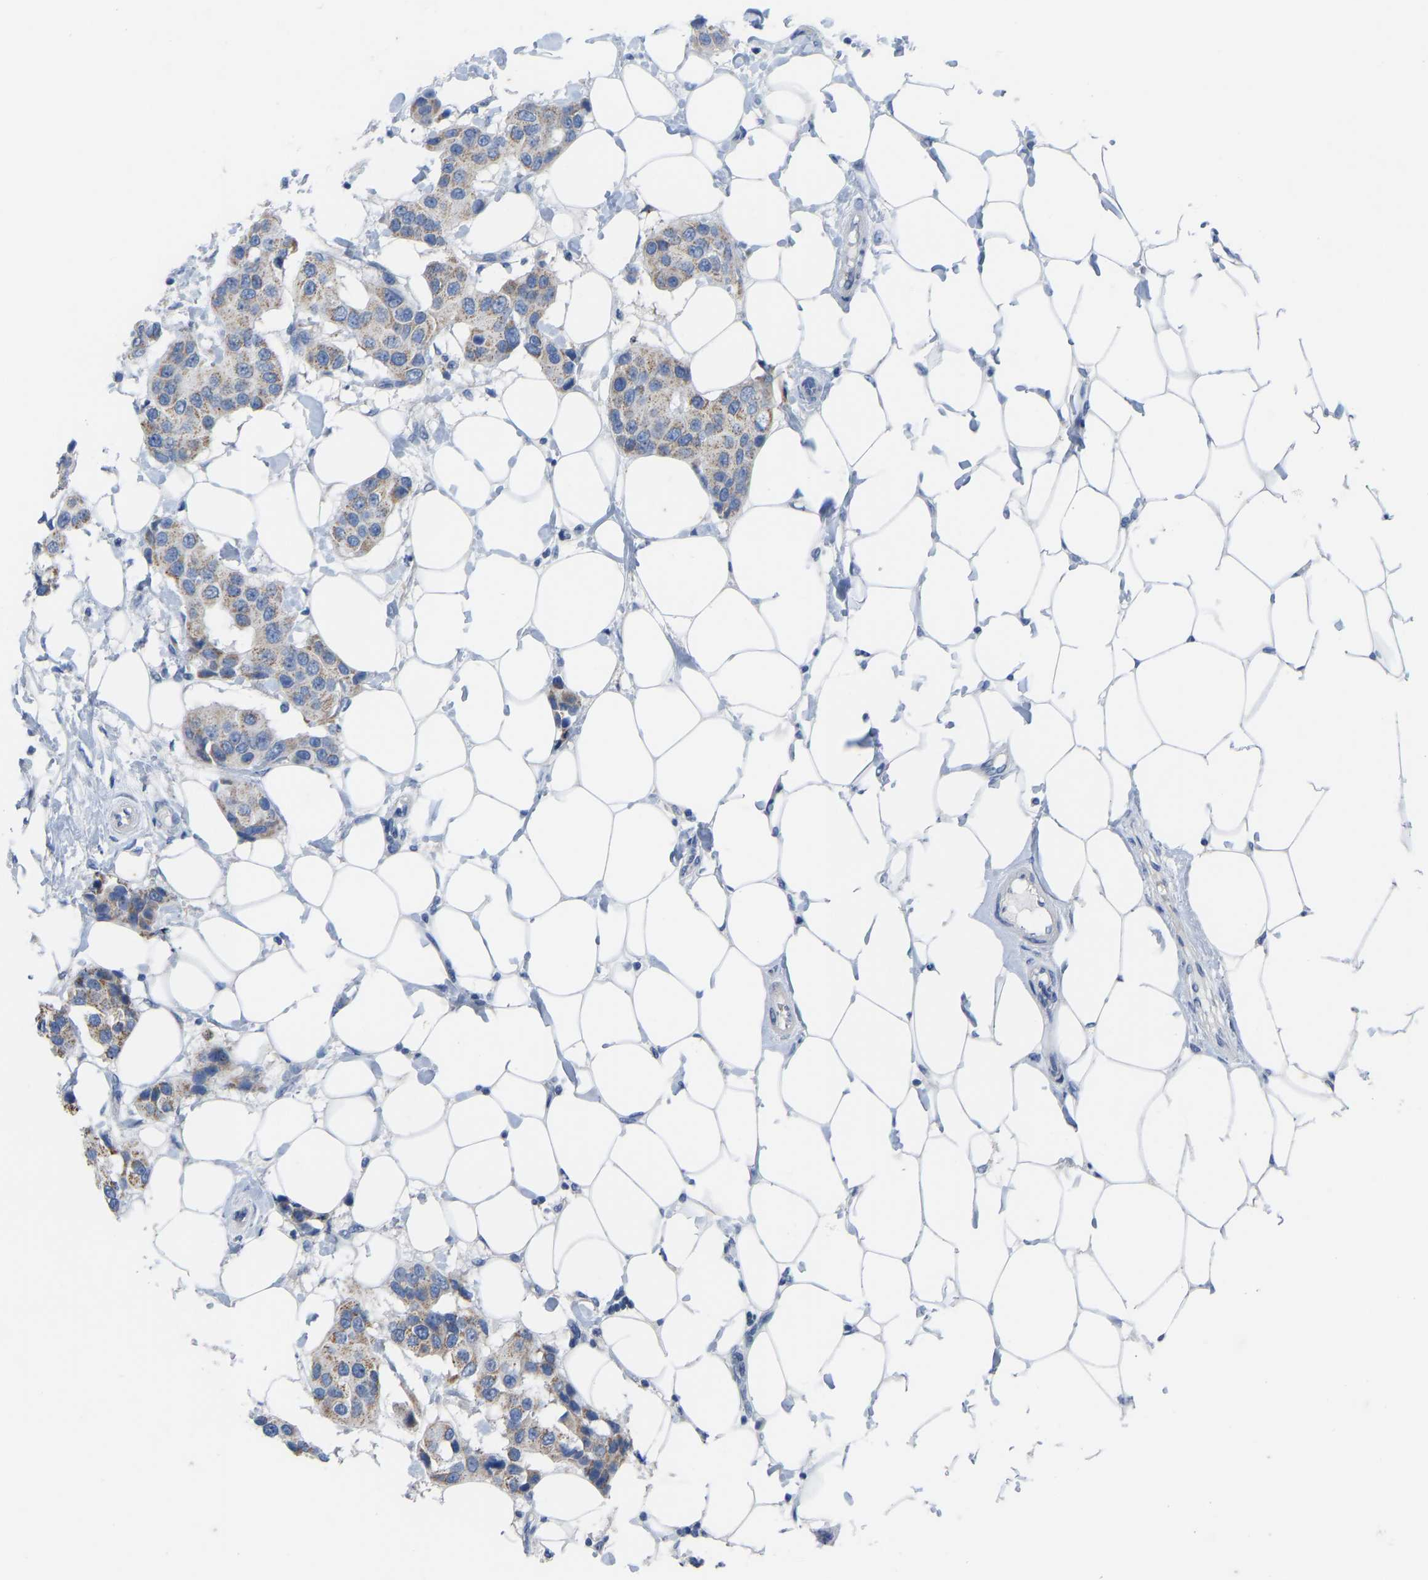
{"staining": {"intensity": "moderate", "quantity": ">75%", "location": "cytoplasmic/membranous"}, "tissue": "breast cancer", "cell_type": "Tumor cells", "image_type": "cancer", "snomed": [{"axis": "morphology", "description": "Normal tissue, NOS"}, {"axis": "morphology", "description": "Duct carcinoma"}, {"axis": "topography", "description": "Breast"}], "caption": "Immunohistochemical staining of infiltrating ductal carcinoma (breast) exhibits medium levels of moderate cytoplasmic/membranous protein positivity in approximately >75% of tumor cells.", "gene": "OLIG2", "patient": {"sex": "female", "age": 39}}